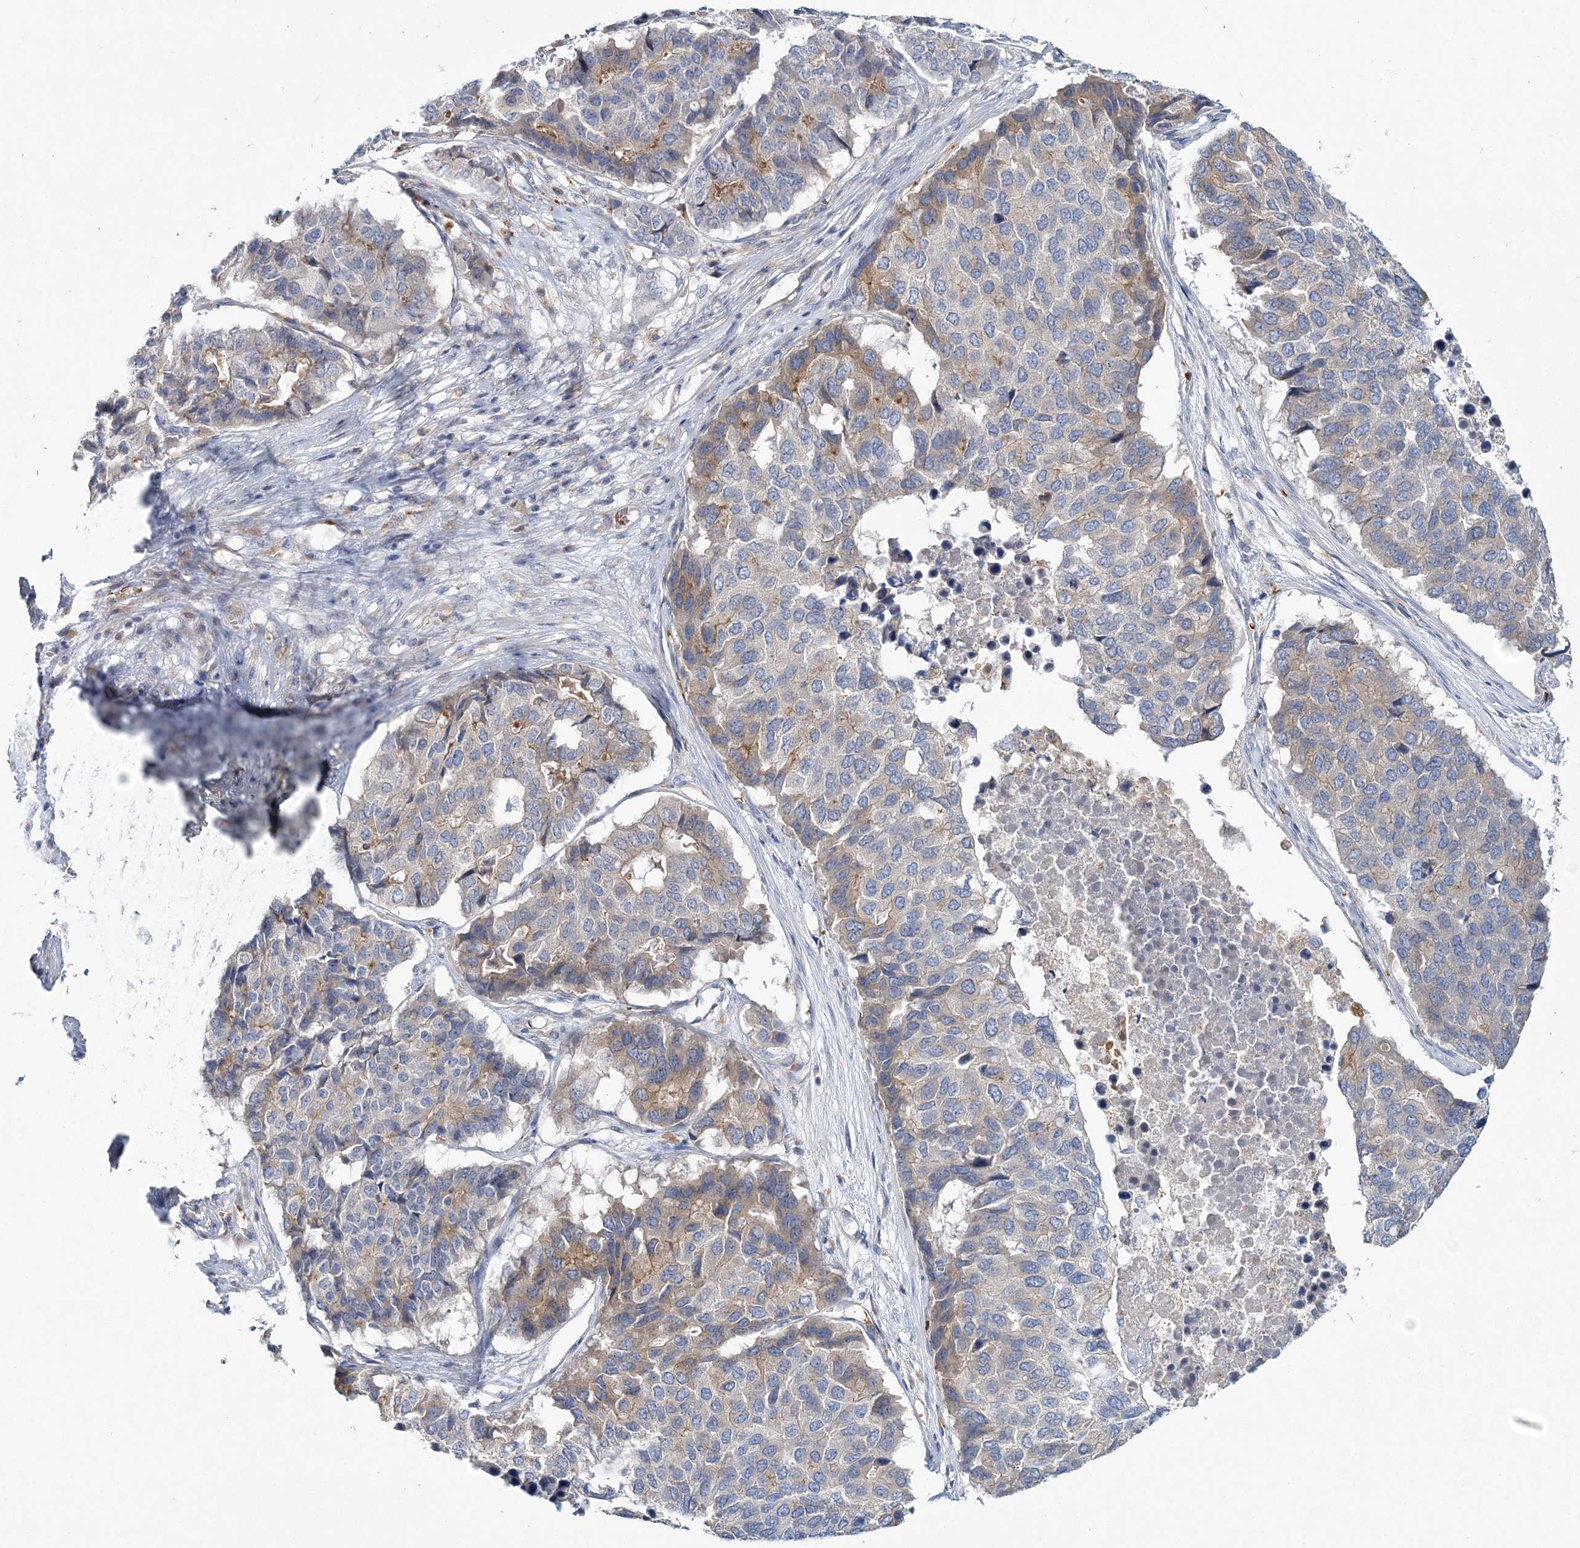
{"staining": {"intensity": "weak", "quantity": "<25%", "location": "cytoplasmic/membranous"}, "tissue": "pancreatic cancer", "cell_type": "Tumor cells", "image_type": "cancer", "snomed": [{"axis": "morphology", "description": "Adenocarcinoma, NOS"}, {"axis": "topography", "description": "Pancreas"}], "caption": "This is an IHC histopathology image of pancreatic adenocarcinoma. There is no positivity in tumor cells.", "gene": "ATP11B", "patient": {"sex": "male", "age": 50}}